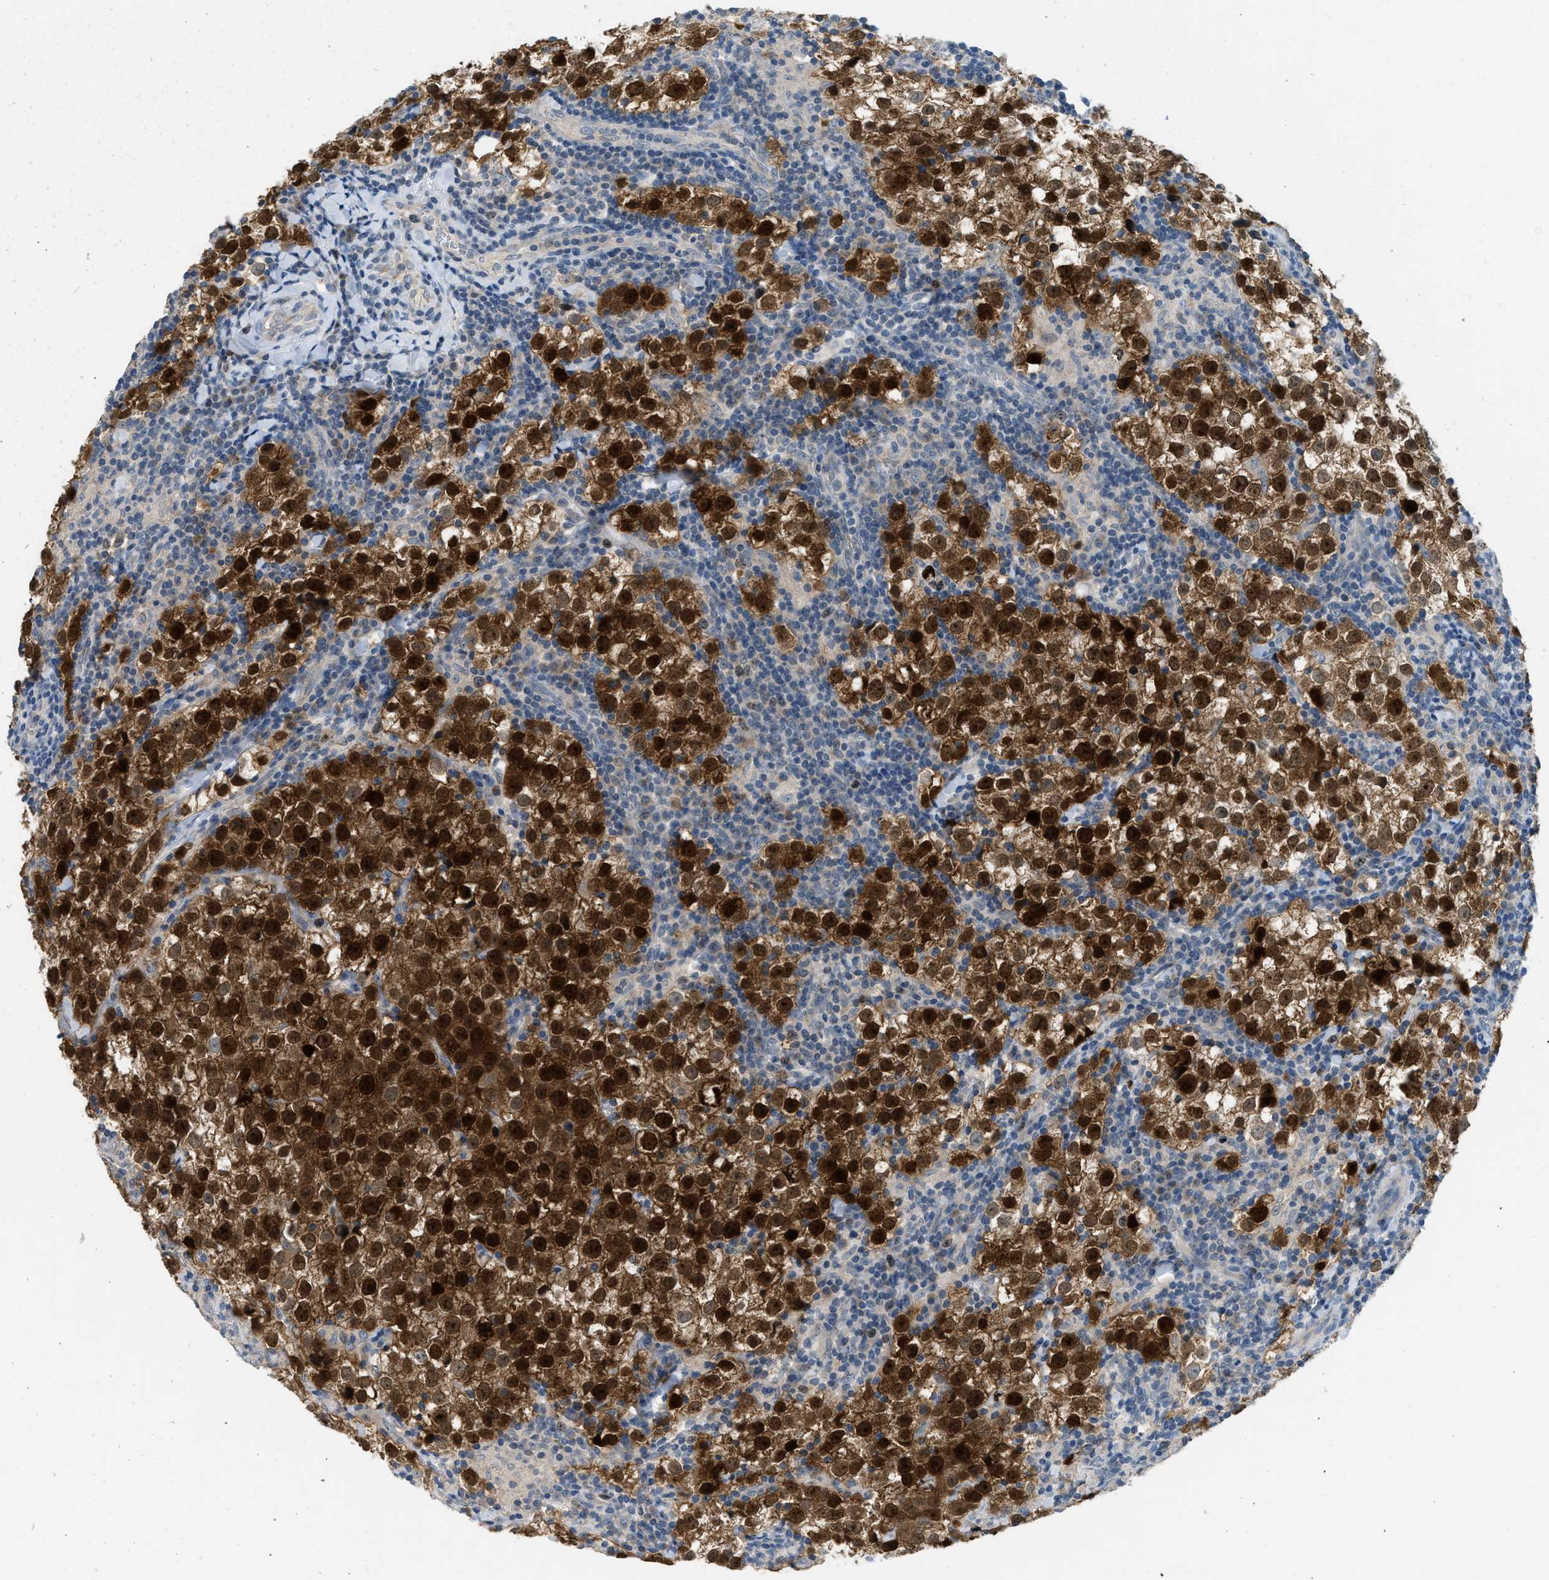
{"staining": {"intensity": "strong", "quantity": ">75%", "location": "cytoplasmic/membranous,nuclear"}, "tissue": "testis cancer", "cell_type": "Tumor cells", "image_type": "cancer", "snomed": [{"axis": "morphology", "description": "Seminoma, NOS"}, {"axis": "morphology", "description": "Carcinoma, Embryonal, NOS"}, {"axis": "topography", "description": "Testis"}], "caption": "Testis seminoma stained for a protein (brown) exhibits strong cytoplasmic/membranous and nuclear positive expression in about >75% of tumor cells.", "gene": "MIS18A", "patient": {"sex": "male", "age": 36}}